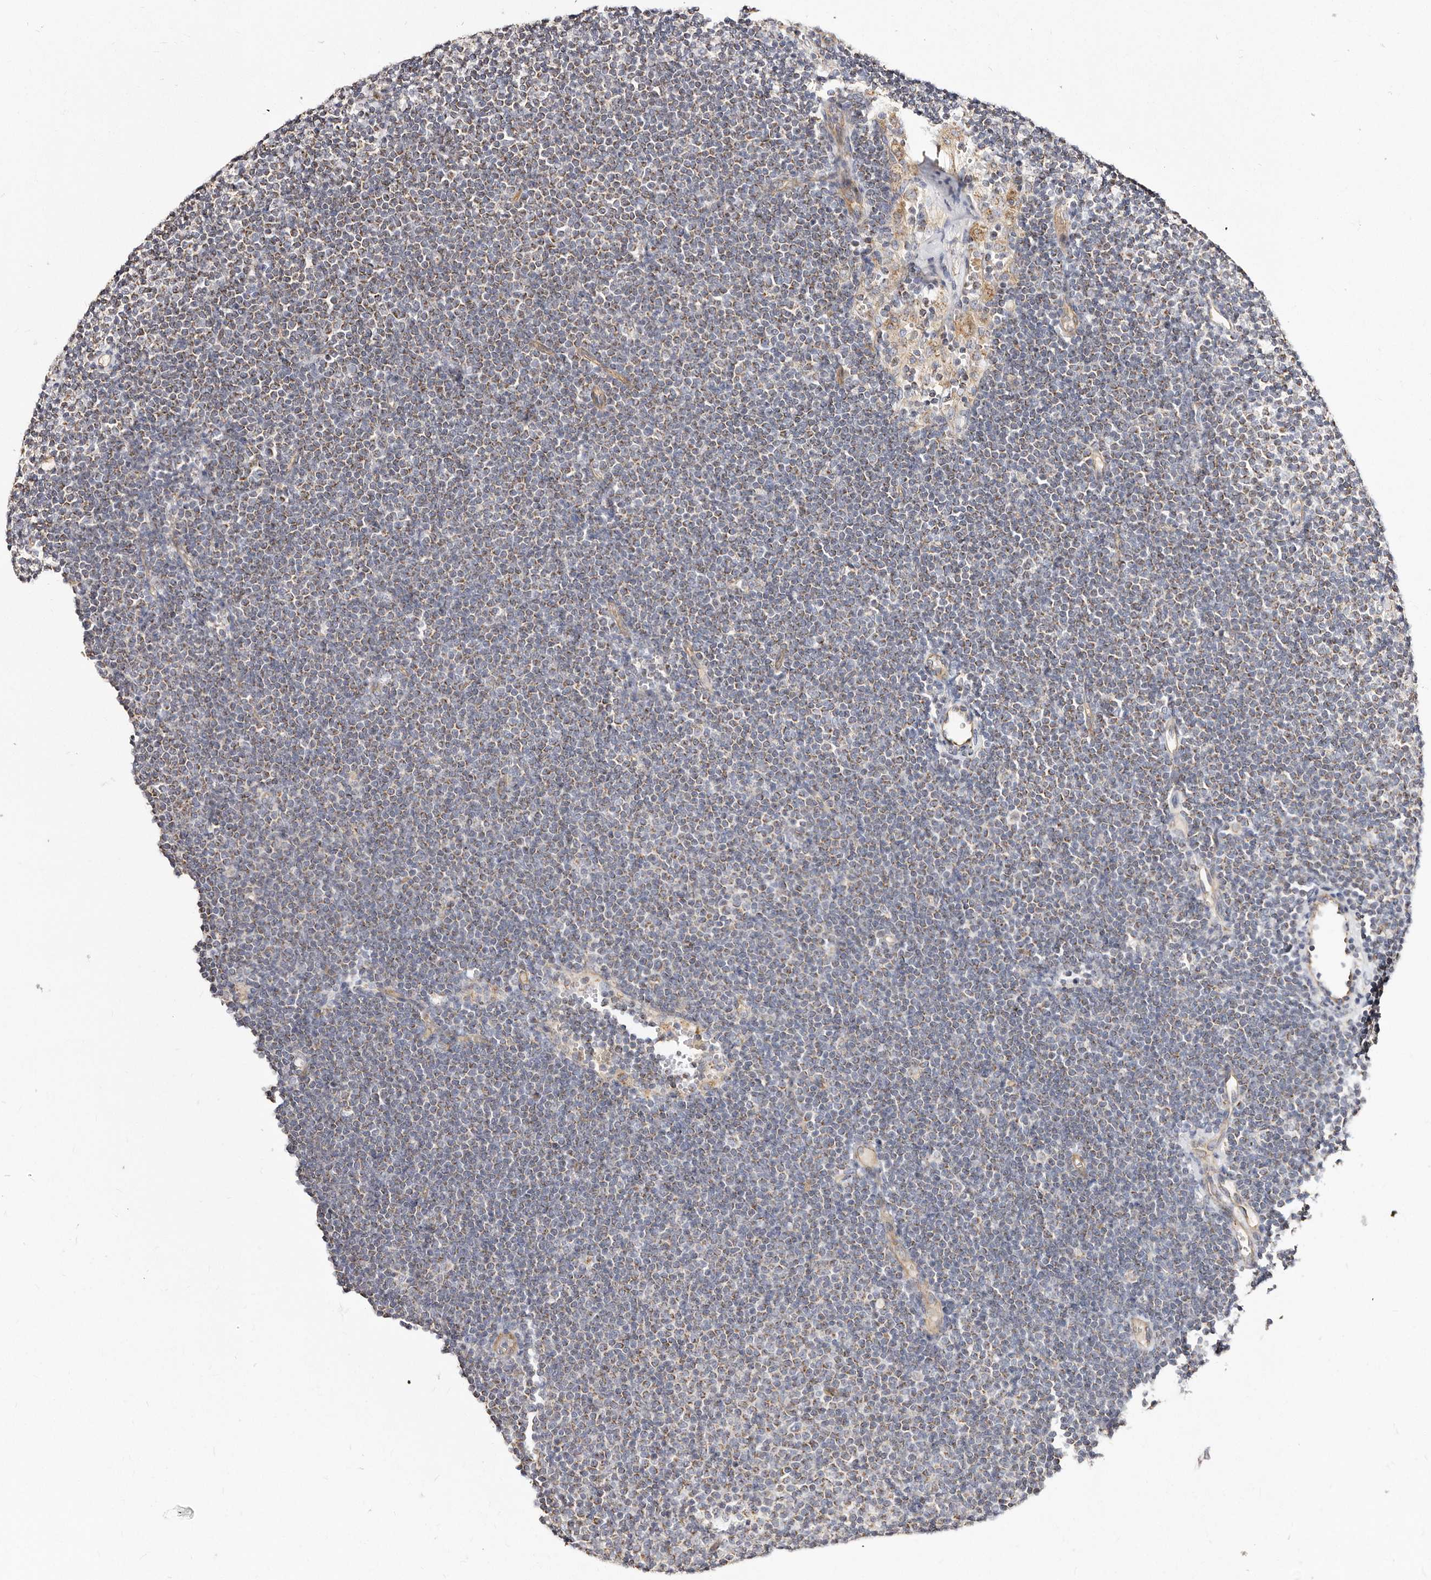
{"staining": {"intensity": "weak", "quantity": ">75%", "location": "cytoplasmic/membranous"}, "tissue": "lymphoma", "cell_type": "Tumor cells", "image_type": "cancer", "snomed": [{"axis": "morphology", "description": "Malignant lymphoma, non-Hodgkin's type, Low grade"}, {"axis": "topography", "description": "Lymph node"}], "caption": "A high-resolution photomicrograph shows immunohistochemistry staining of lymphoma, which demonstrates weak cytoplasmic/membranous positivity in about >75% of tumor cells.", "gene": "BAIAP2L1", "patient": {"sex": "female", "age": 53}}